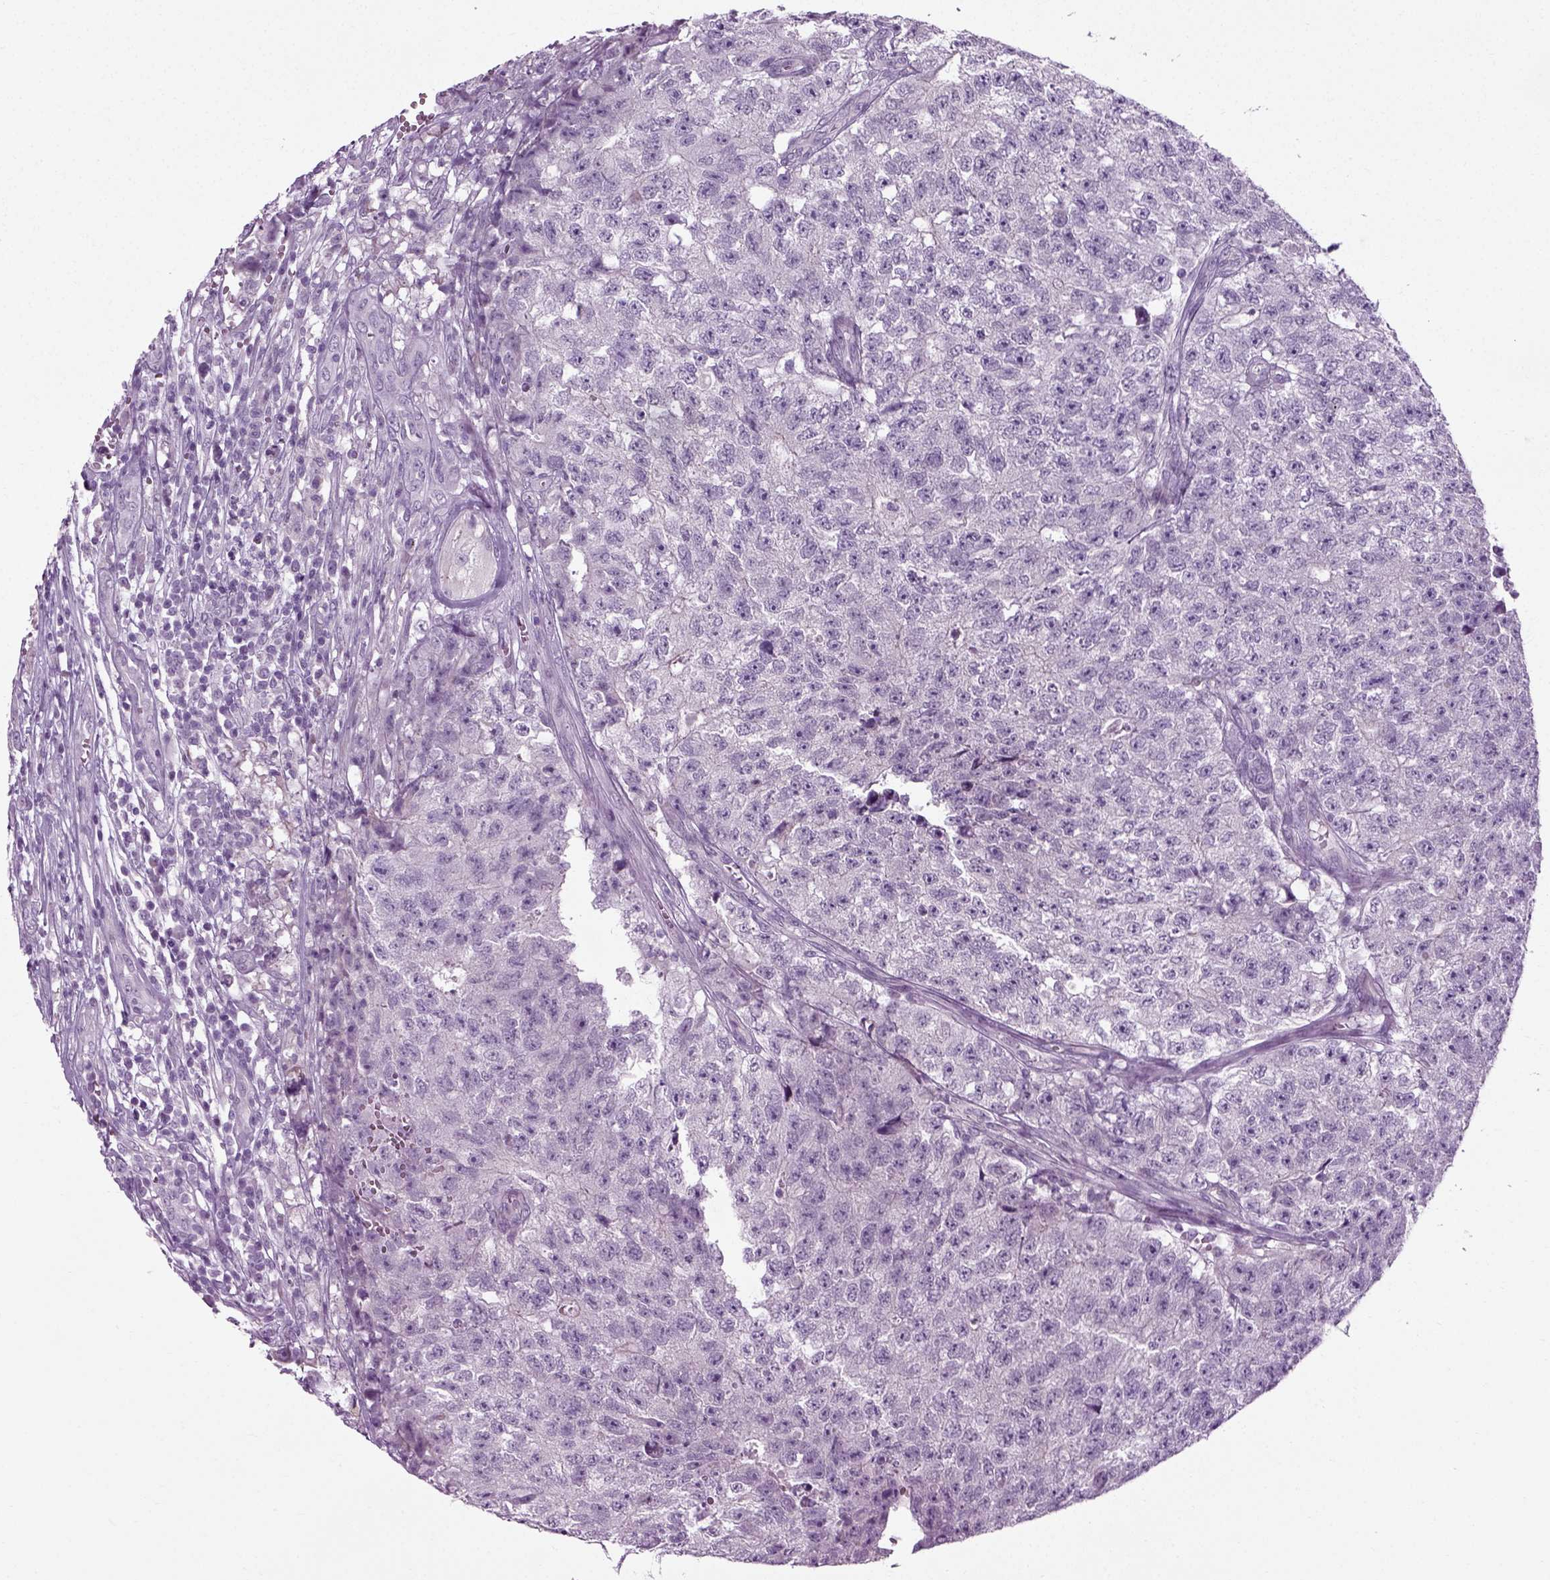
{"staining": {"intensity": "negative", "quantity": "none", "location": "none"}, "tissue": "testis cancer", "cell_type": "Tumor cells", "image_type": "cancer", "snomed": [{"axis": "morphology", "description": "Seminoma, NOS"}, {"axis": "morphology", "description": "Carcinoma, Embryonal, NOS"}, {"axis": "topography", "description": "Testis"}], "caption": "High power microscopy histopathology image of an immunohistochemistry (IHC) image of seminoma (testis), revealing no significant staining in tumor cells.", "gene": "SCG5", "patient": {"sex": "male", "age": 22}}